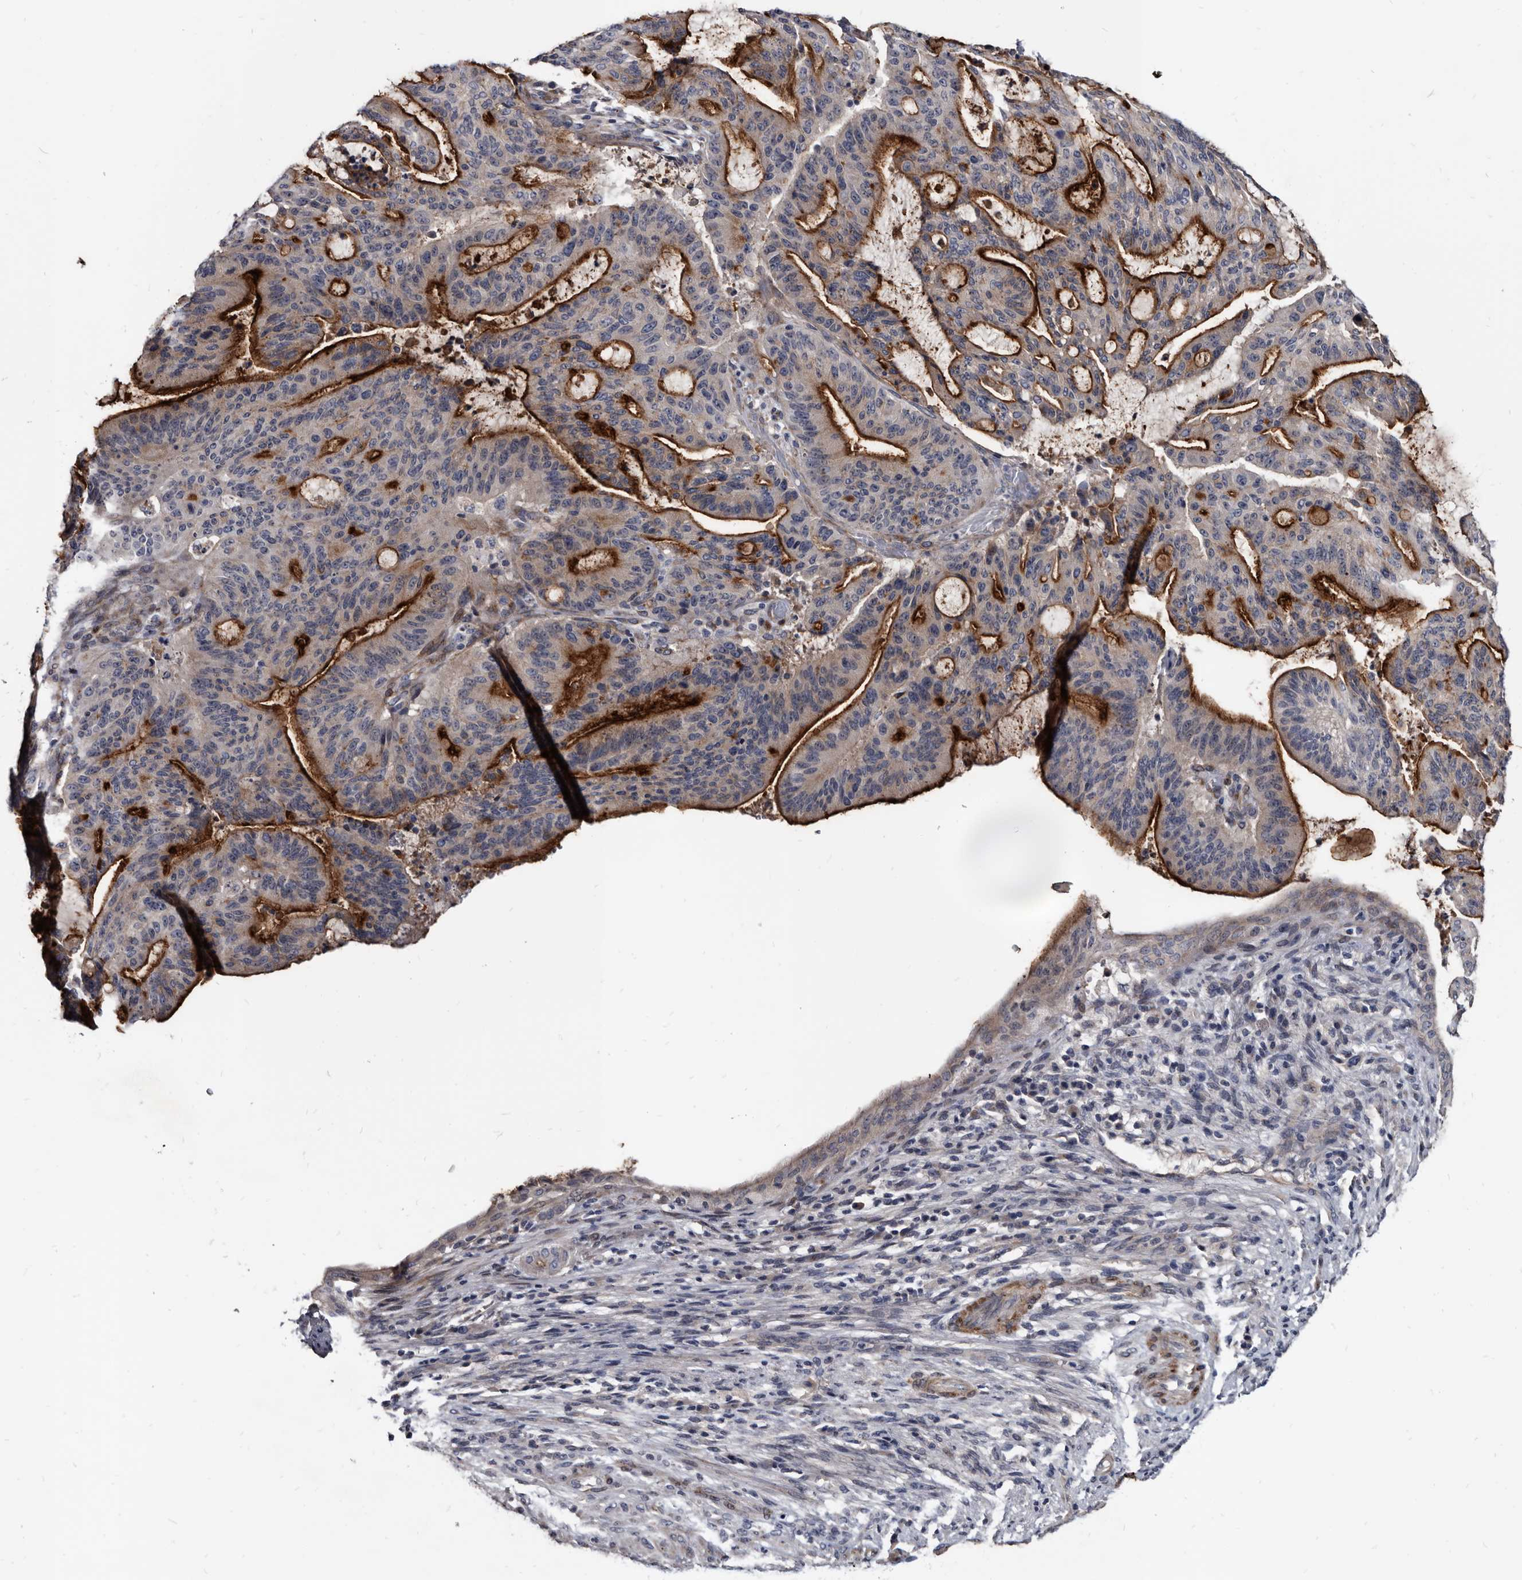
{"staining": {"intensity": "strong", "quantity": "25%-75%", "location": "cytoplasmic/membranous"}, "tissue": "liver cancer", "cell_type": "Tumor cells", "image_type": "cancer", "snomed": [{"axis": "morphology", "description": "Normal tissue, NOS"}, {"axis": "morphology", "description": "Cholangiocarcinoma"}, {"axis": "topography", "description": "Liver"}, {"axis": "topography", "description": "Peripheral nerve tissue"}], "caption": "Protein staining reveals strong cytoplasmic/membranous expression in about 25%-75% of tumor cells in liver cancer (cholangiocarcinoma).", "gene": "PRSS8", "patient": {"sex": "female", "age": 73}}